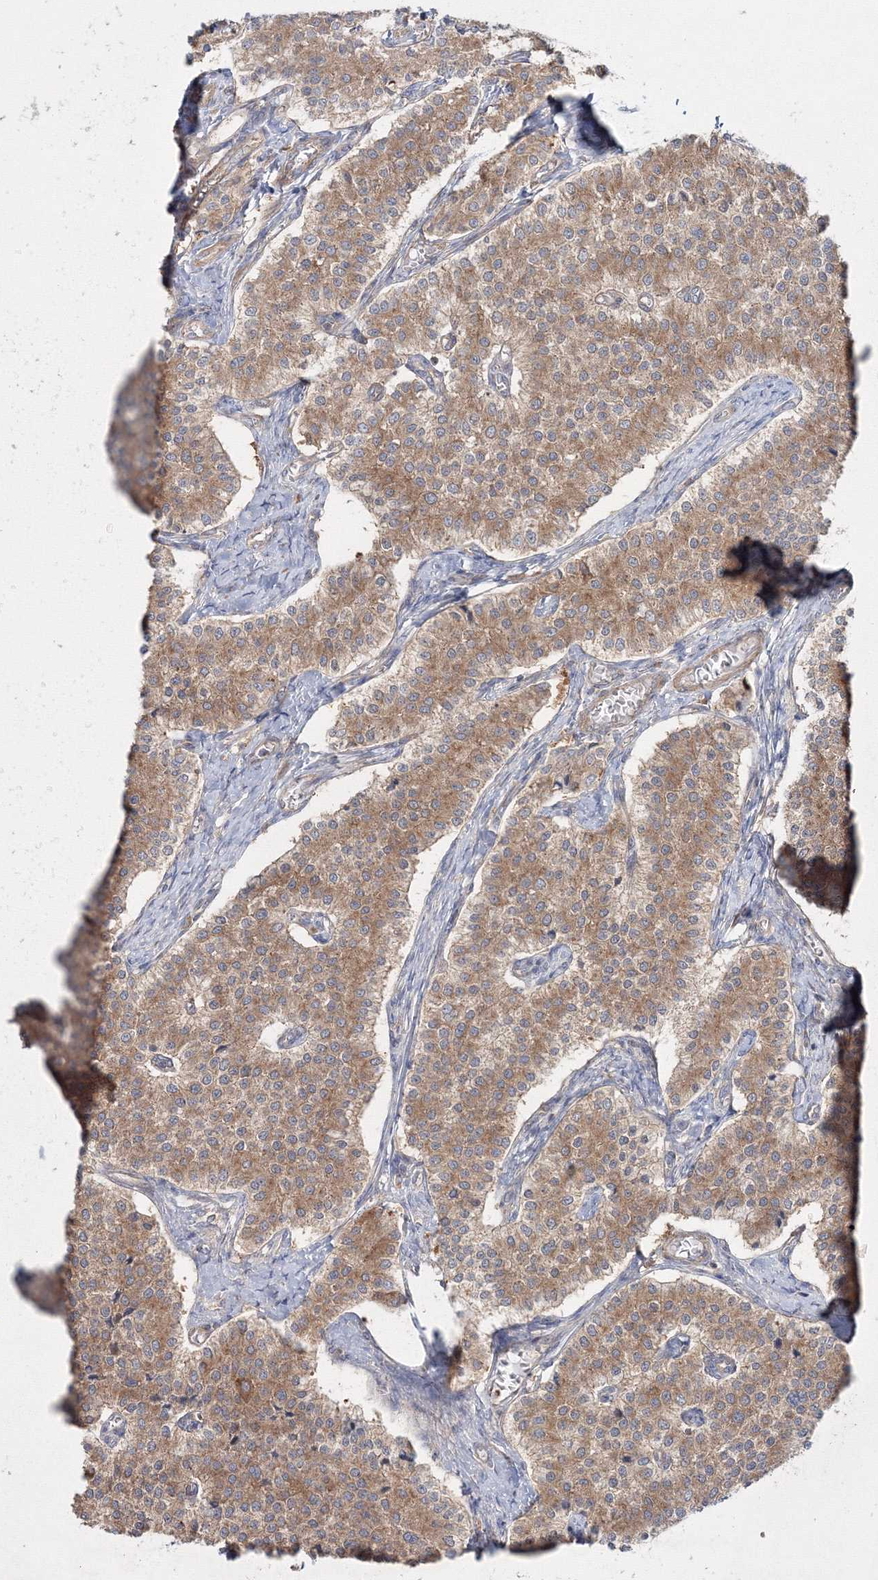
{"staining": {"intensity": "moderate", "quantity": ">75%", "location": "cytoplasmic/membranous"}, "tissue": "carcinoid", "cell_type": "Tumor cells", "image_type": "cancer", "snomed": [{"axis": "morphology", "description": "Carcinoid, malignant, NOS"}, {"axis": "topography", "description": "Colon"}], "caption": "Immunohistochemical staining of human carcinoid (malignant) shows medium levels of moderate cytoplasmic/membranous positivity in about >75% of tumor cells.", "gene": "IPMK", "patient": {"sex": "female", "age": 52}}